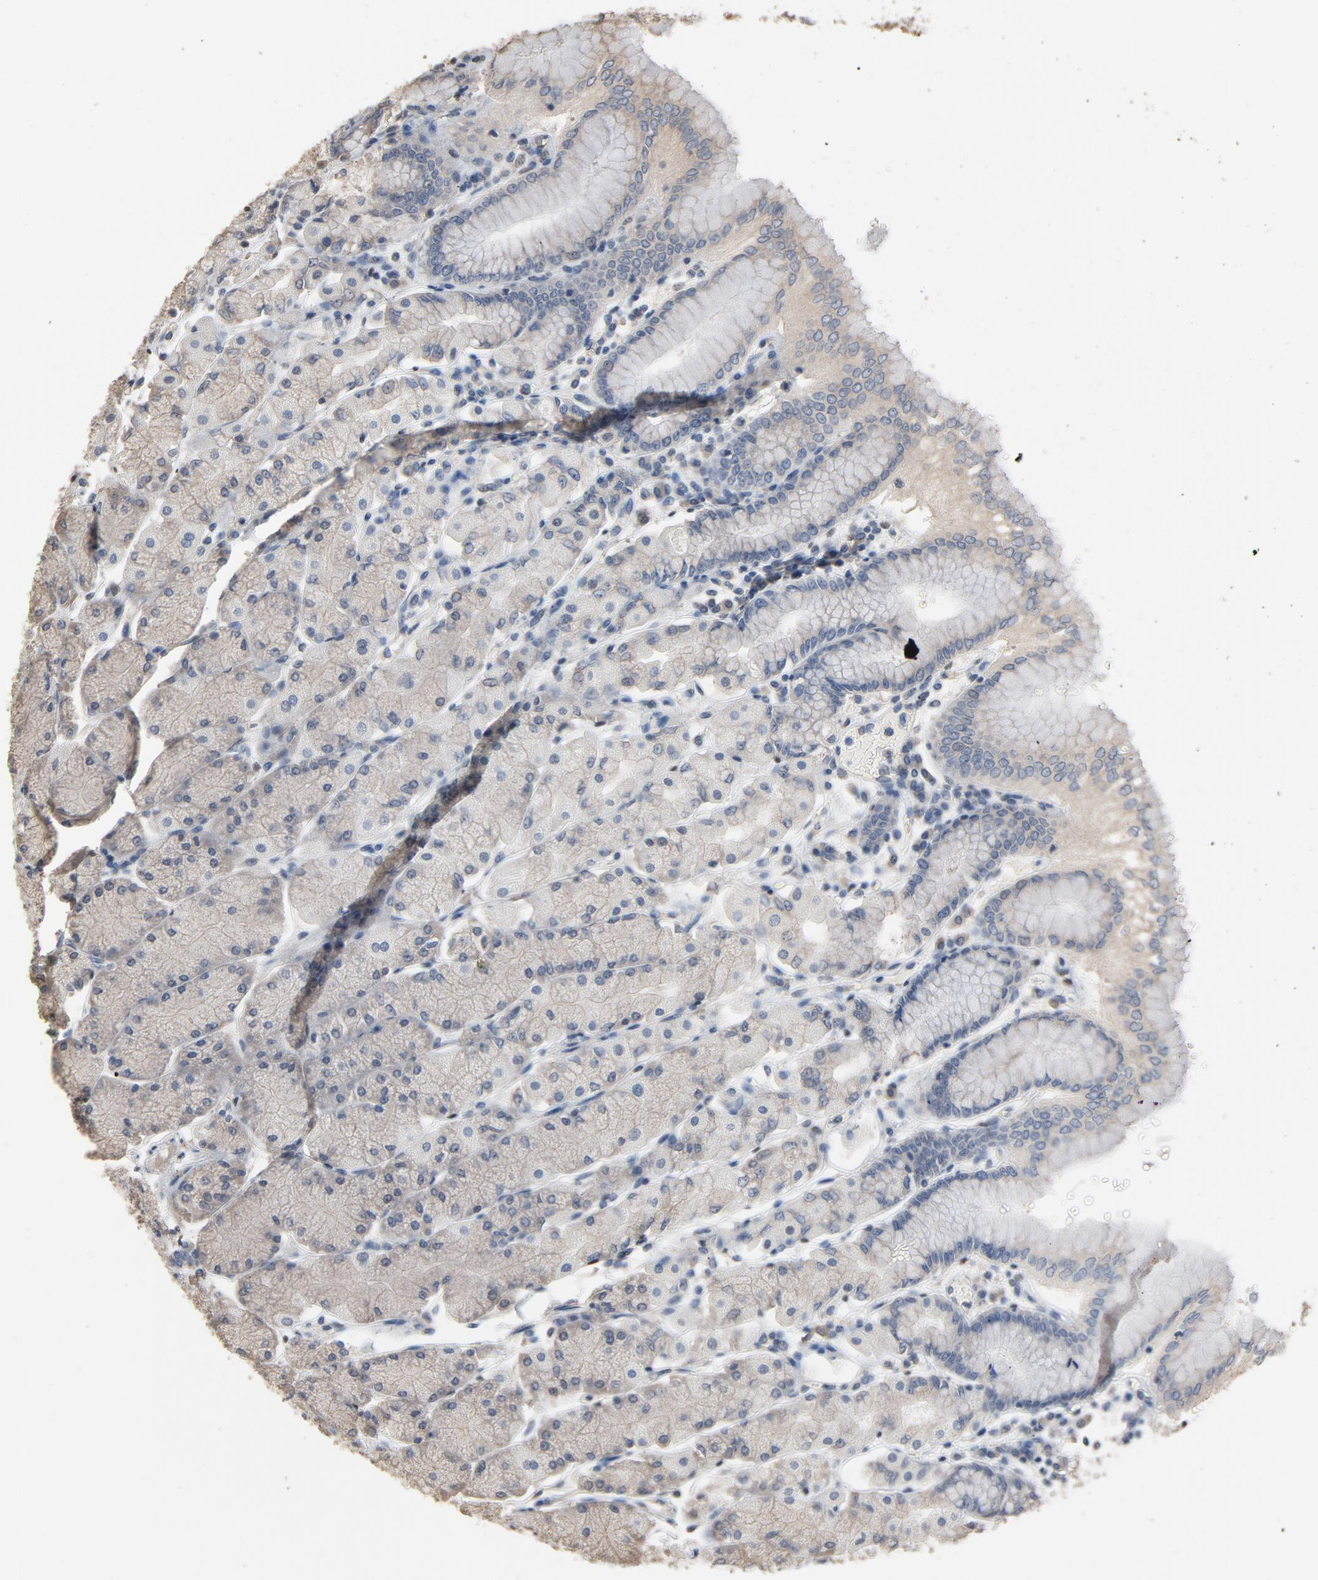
{"staining": {"intensity": "weak", "quantity": "25%-75%", "location": "cytoplasmic/membranous"}, "tissue": "stomach", "cell_type": "Glandular cells", "image_type": "normal", "snomed": [{"axis": "morphology", "description": "Normal tissue, NOS"}, {"axis": "topography", "description": "Stomach, upper"}, {"axis": "topography", "description": "Stomach"}], "caption": "Brown immunohistochemical staining in normal human stomach reveals weak cytoplasmic/membranous expression in approximately 25%-75% of glandular cells.", "gene": "SOX6", "patient": {"sex": "male", "age": 76}}